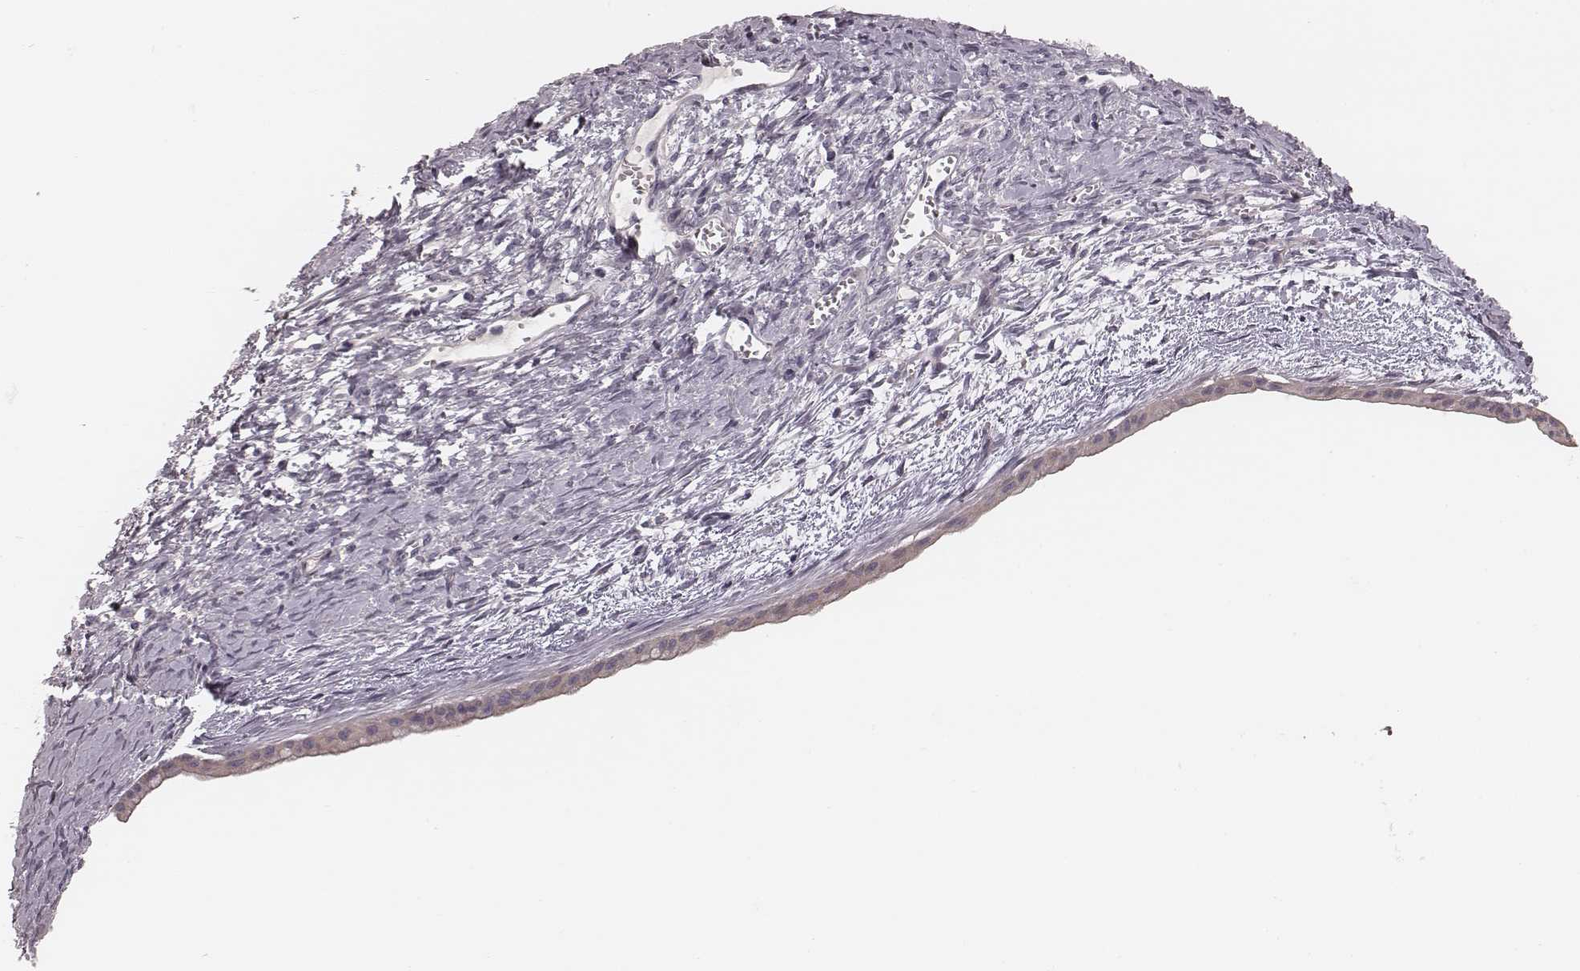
{"staining": {"intensity": "negative", "quantity": "none", "location": "none"}, "tissue": "ovarian cancer", "cell_type": "Tumor cells", "image_type": "cancer", "snomed": [{"axis": "morphology", "description": "Cystadenocarcinoma, mucinous, NOS"}, {"axis": "topography", "description": "Ovary"}], "caption": "Tumor cells show no significant protein positivity in ovarian mucinous cystadenocarcinoma.", "gene": "S100Z", "patient": {"sex": "female", "age": 41}}